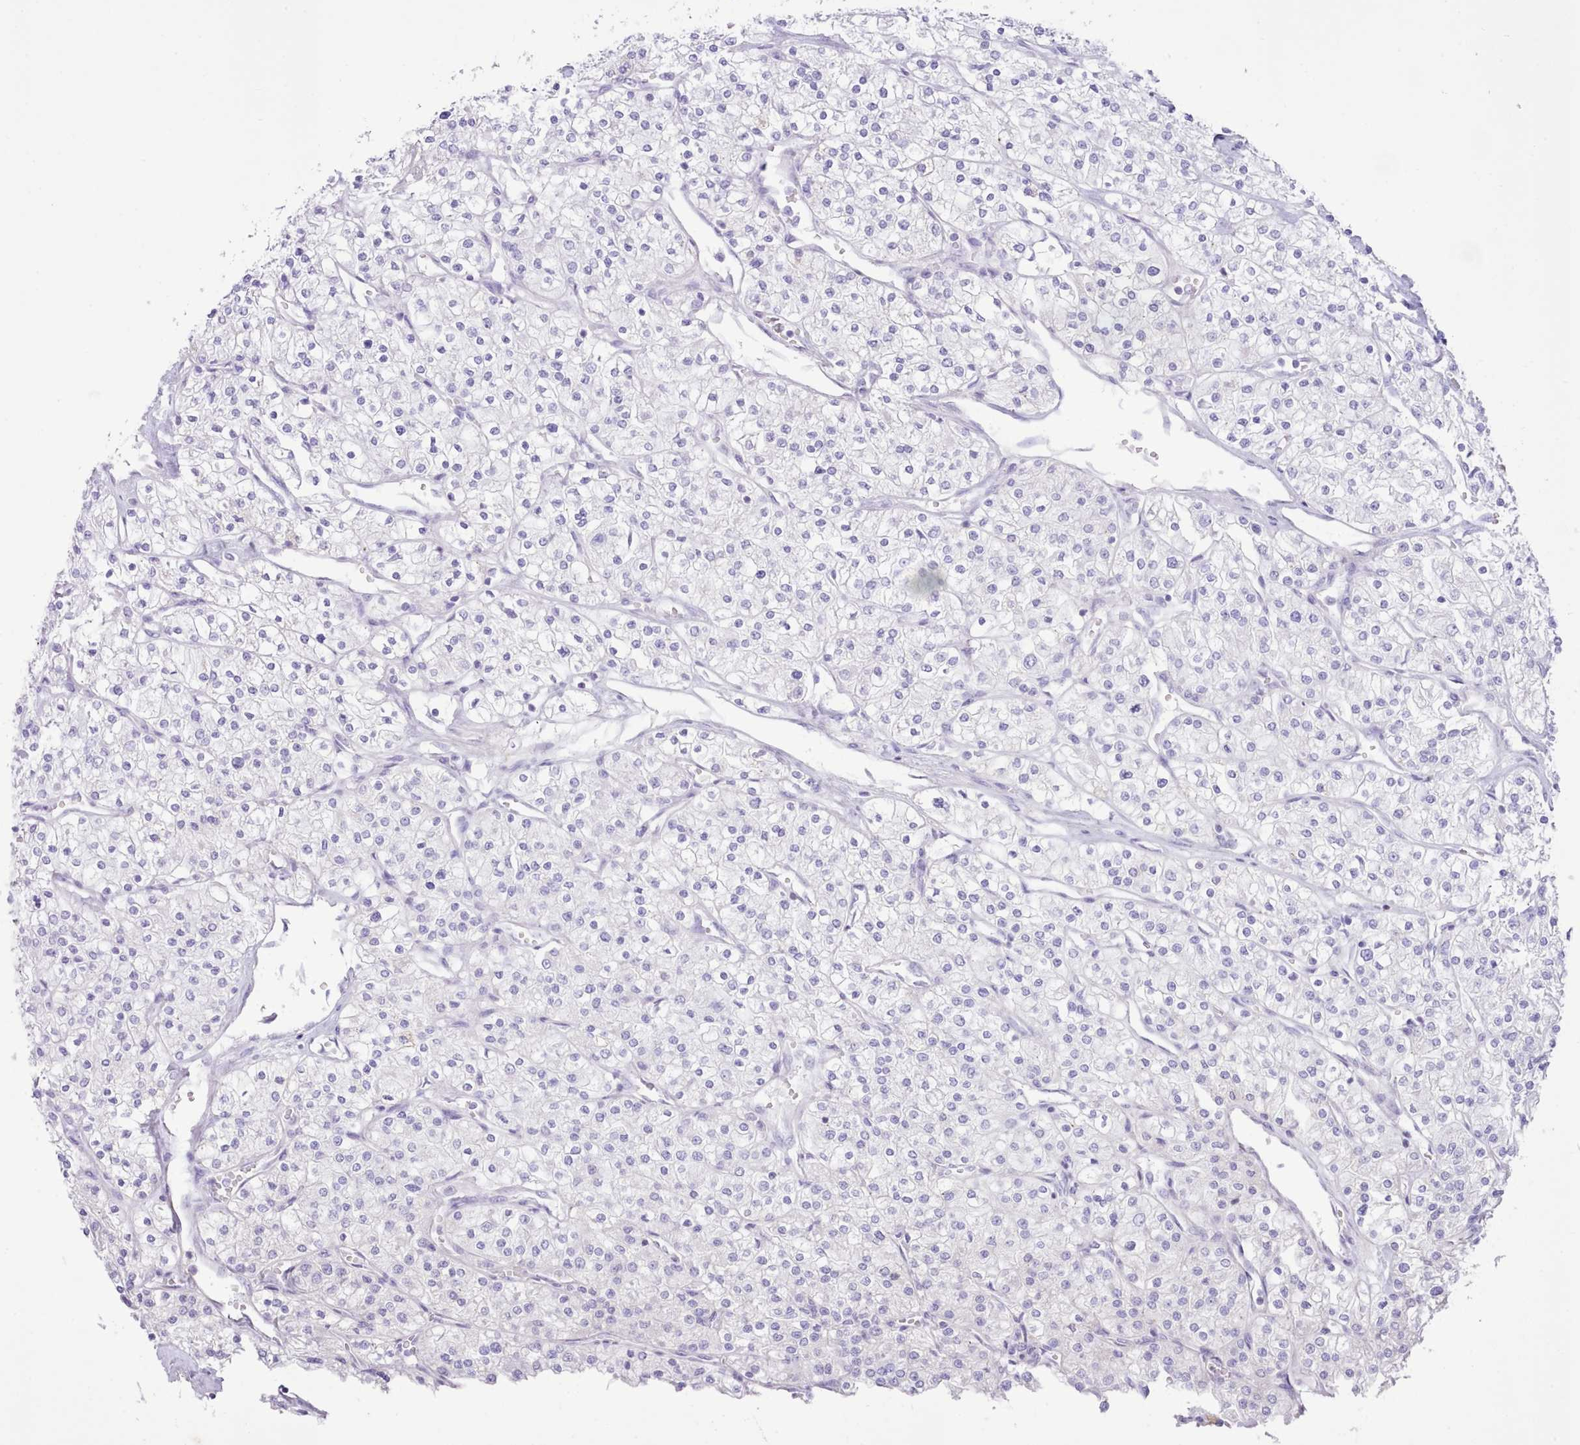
{"staining": {"intensity": "negative", "quantity": "none", "location": "none"}, "tissue": "renal cancer", "cell_type": "Tumor cells", "image_type": "cancer", "snomed": [{"axis": "morphology", "description": "Adenocarcinoma, NOS"}, {"axis": "topography", "description": "Kidney"}], "caption": "The immunohistochemistry image has no significant staining in tumor cells of renal adenocarcinoma tissue.", "gene": "MDFI", "patient": {"sex": "male", "age": 80}}